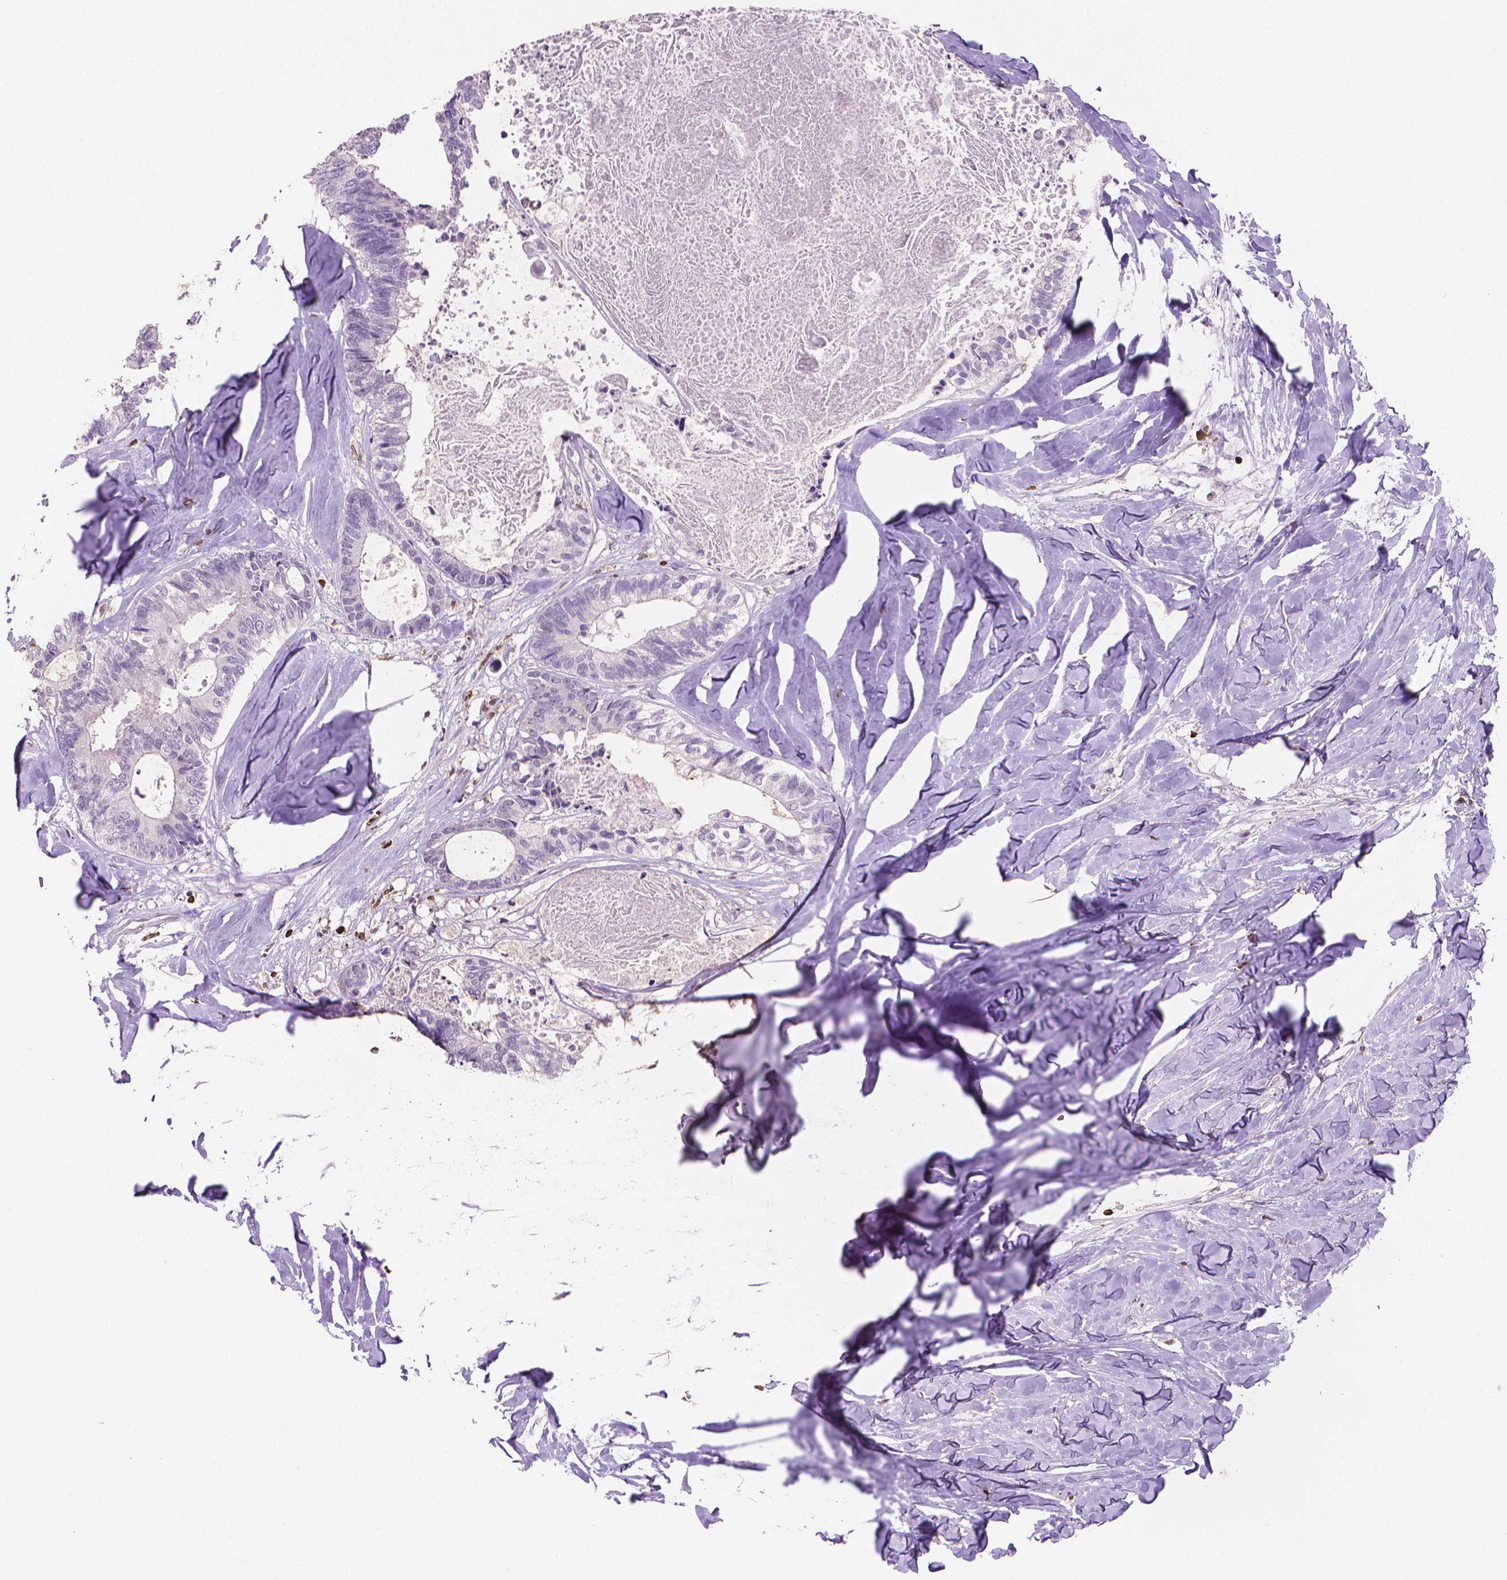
{"staining": {"intensity": "negative", "quantity": "none", "location": "none"}, "tissue": "colorectal cancer", "cell_type": "Tumor cells", "image_type": "cancer", "snomed": [{"axis": "morphology", "description": "Adenocarcinoma, NOS"}, {"axis": "topography", "description": "Colon"}, {"axis": "topography", "description": "Rectum"}], "caption": "Immunohistochemistry (IHC) of colorectal adenocarcinoma demonstrates no positivity in tumor cells.", "gene": "BCL2", "patient": {"sex": "male", "age": 57}}